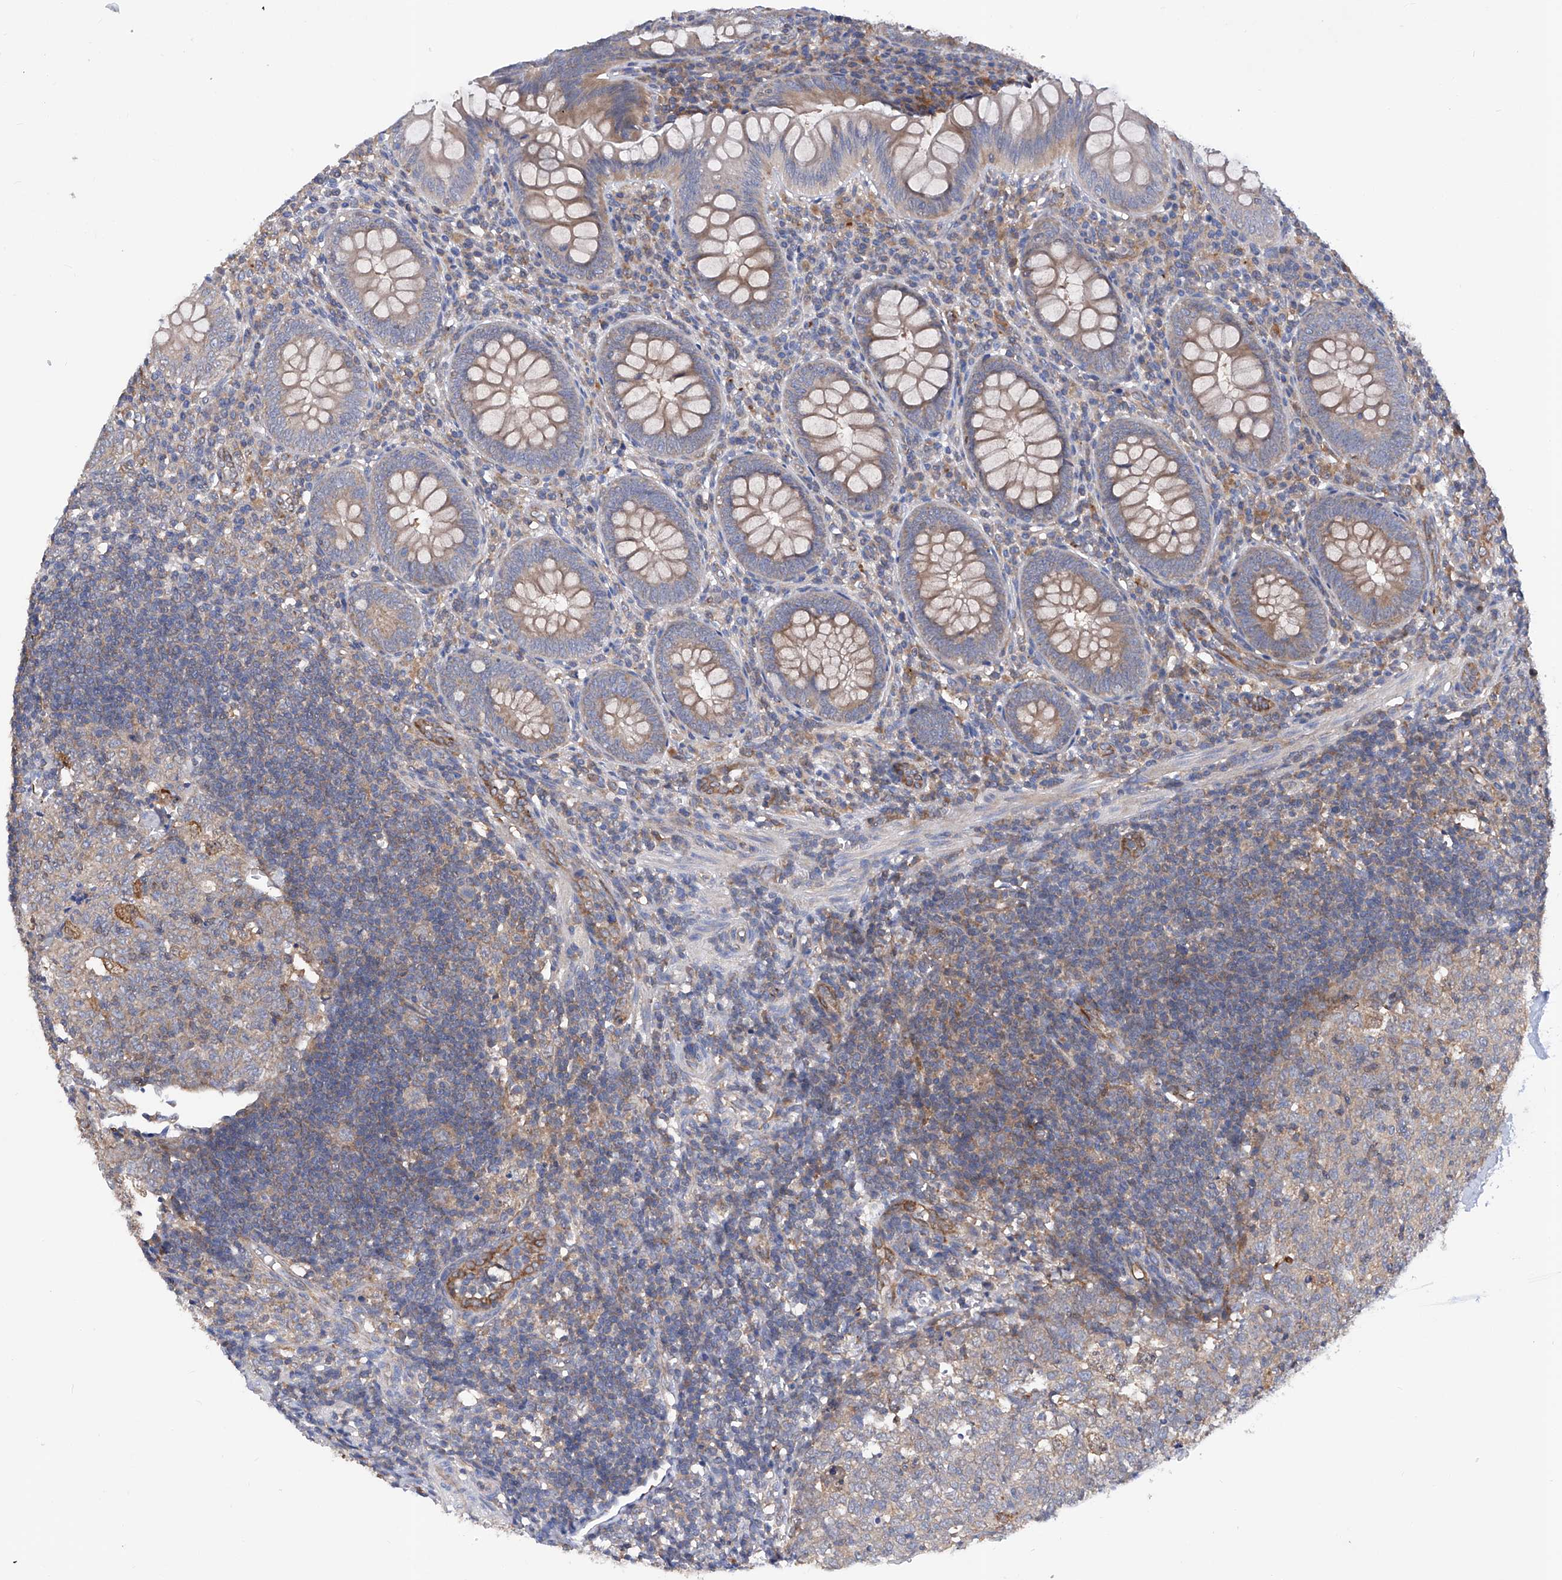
{"staining": {"intensity": "moderate", "quantity": ">75%", "location": "cytoplasmic/membranous"}, "tissue": "appendix", "cell_type": "Glandular cells", "image_type": "normal", "snomed": [{"axis": "morphology", "description": "Normal tissue, NOS"}, {"axis": "topography", "description": "Appendix"}], "caption": "Immunohistochemistry (IHC) of benign human appendix displays medium levels of moderate cytoplasmic/membranous expression in about >75% of glandular cells.", "gene": "SPATA20", "patient": {"sex": "male", "age": 14}}